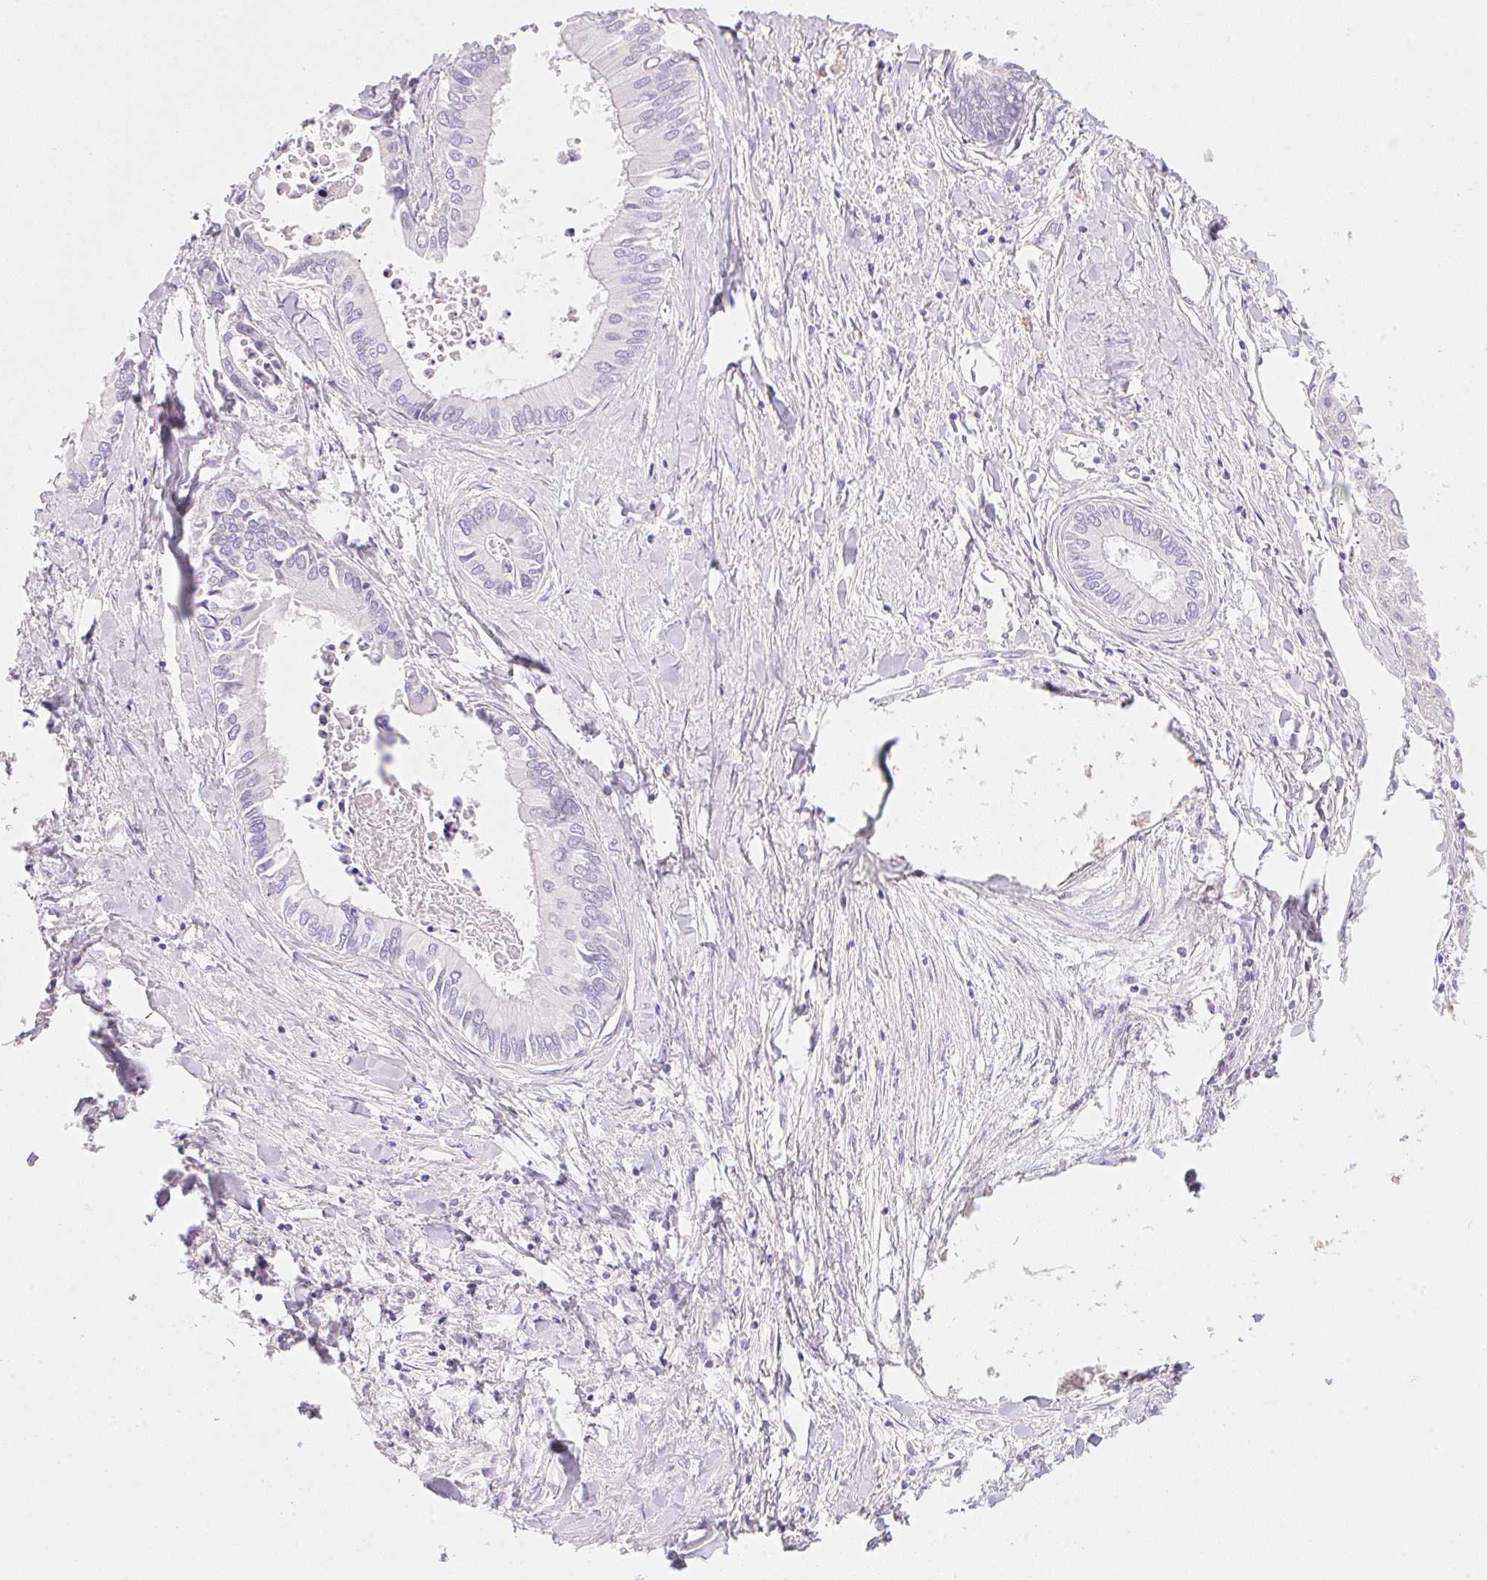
{"staining": {"intensity": "negative", "quantity": "none", "location": "none"}, "tissue": "liver cancer", "cell_type": "Tumor cells", "image_type": "cancer", "snomed": [{"axis": "morphology", "description": "Cholangiocarcinoma"}, {"axis": "topography", "description": "Liver"}], "caption": "An image of human liver cholangiocarcinoma is negative for staining in tumor cells.", "gene": "ACP3", "patient": {"sex": "male", "age": 66}}